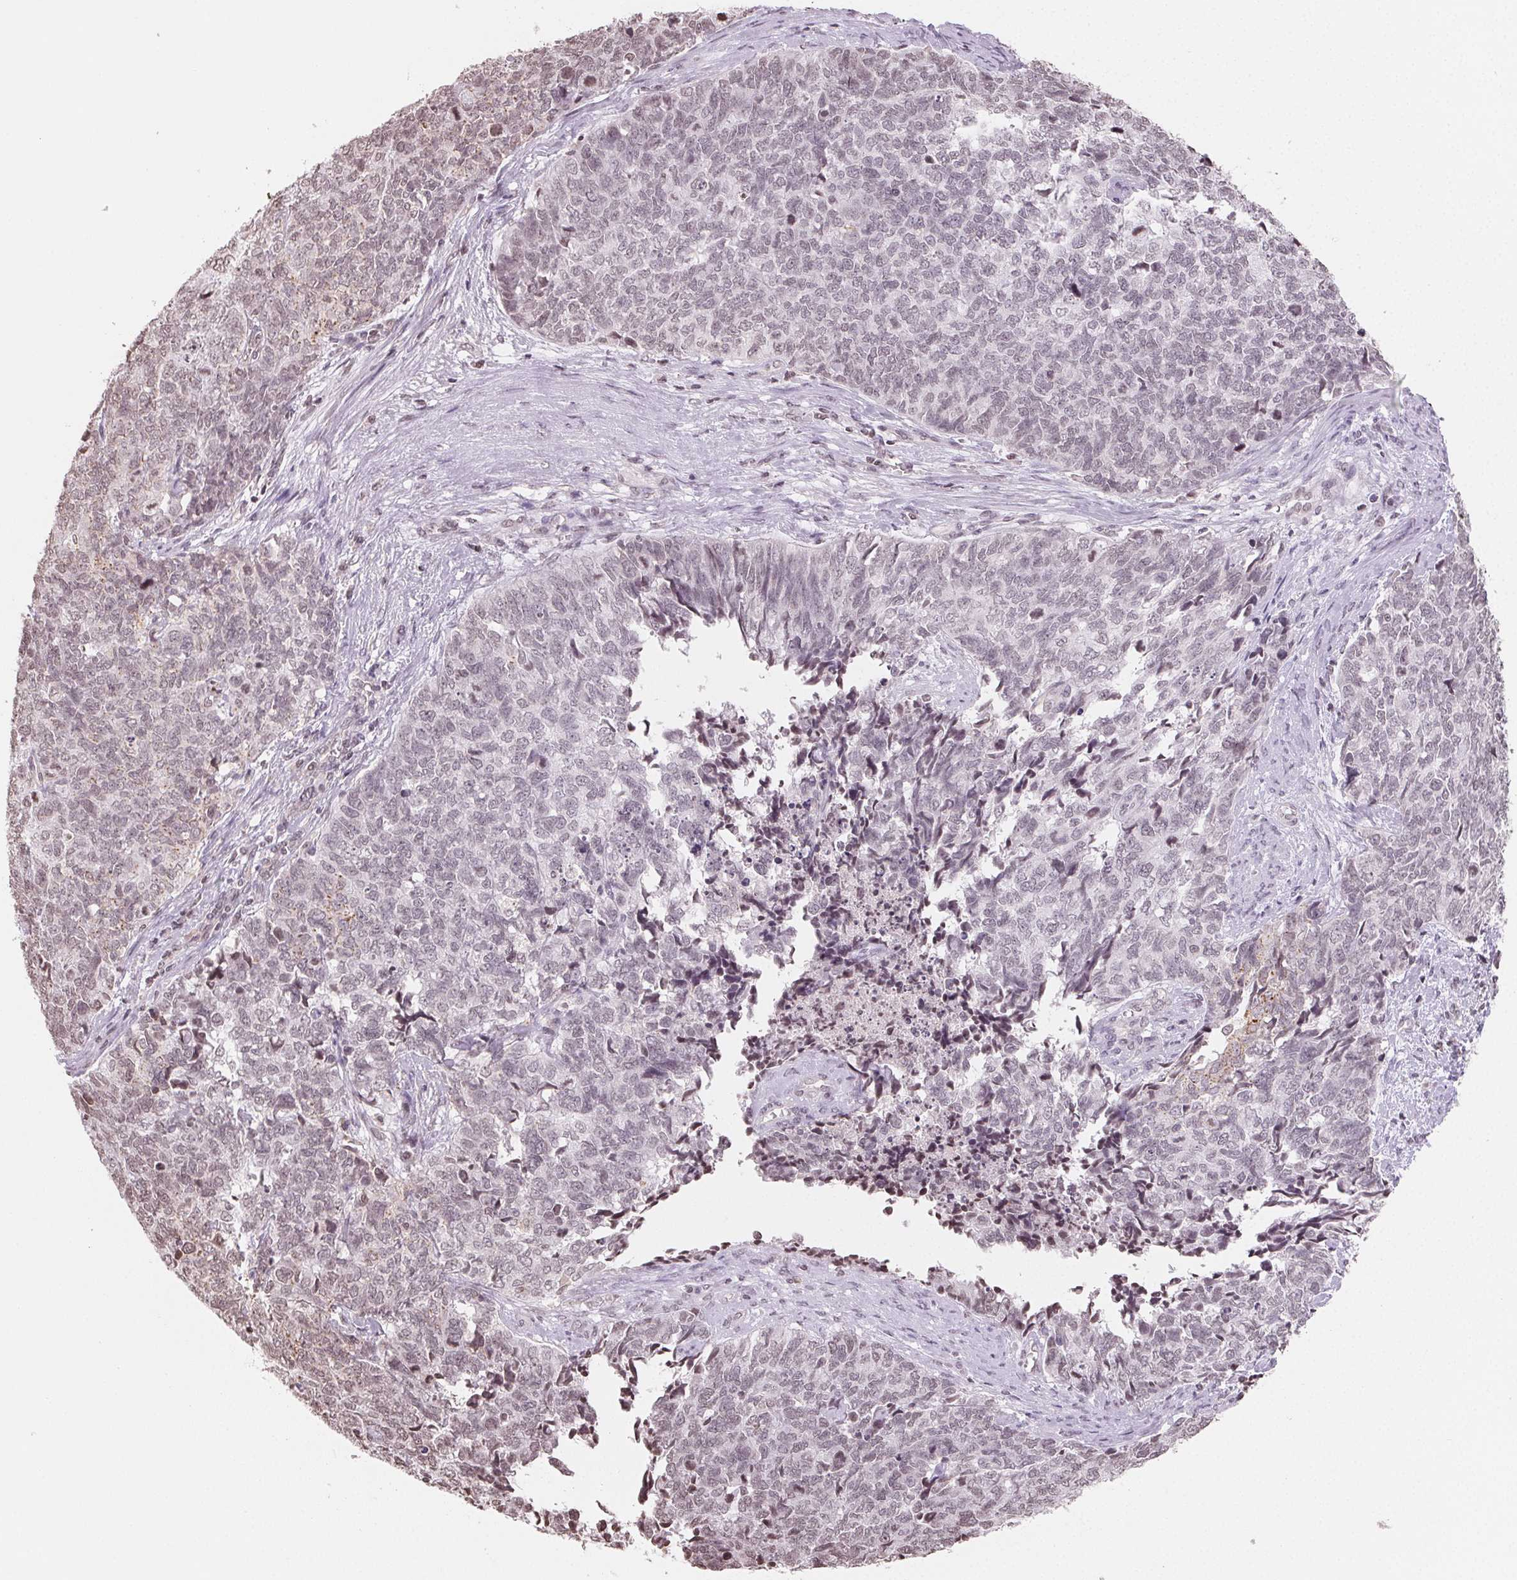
{"staining": {"intensity": "weak", "quantity": "<25%", "location": "nuclear"}, "tissue": "cervical cancer", "cell_type": "Tumor cells", "image_type": "cancer", "snomed": [{"axis": "morphology", "description": "Adenocarcinoma, NOS"}, {"axis": "topography", "description": "Cervix"}], "caption": "Immunohistochemical staining of adenocarcinoma (cervical) demonstrates no significant expression in tumor cells.", "gene": "TBP", "patient": {"sex": "female", "age": 63}}